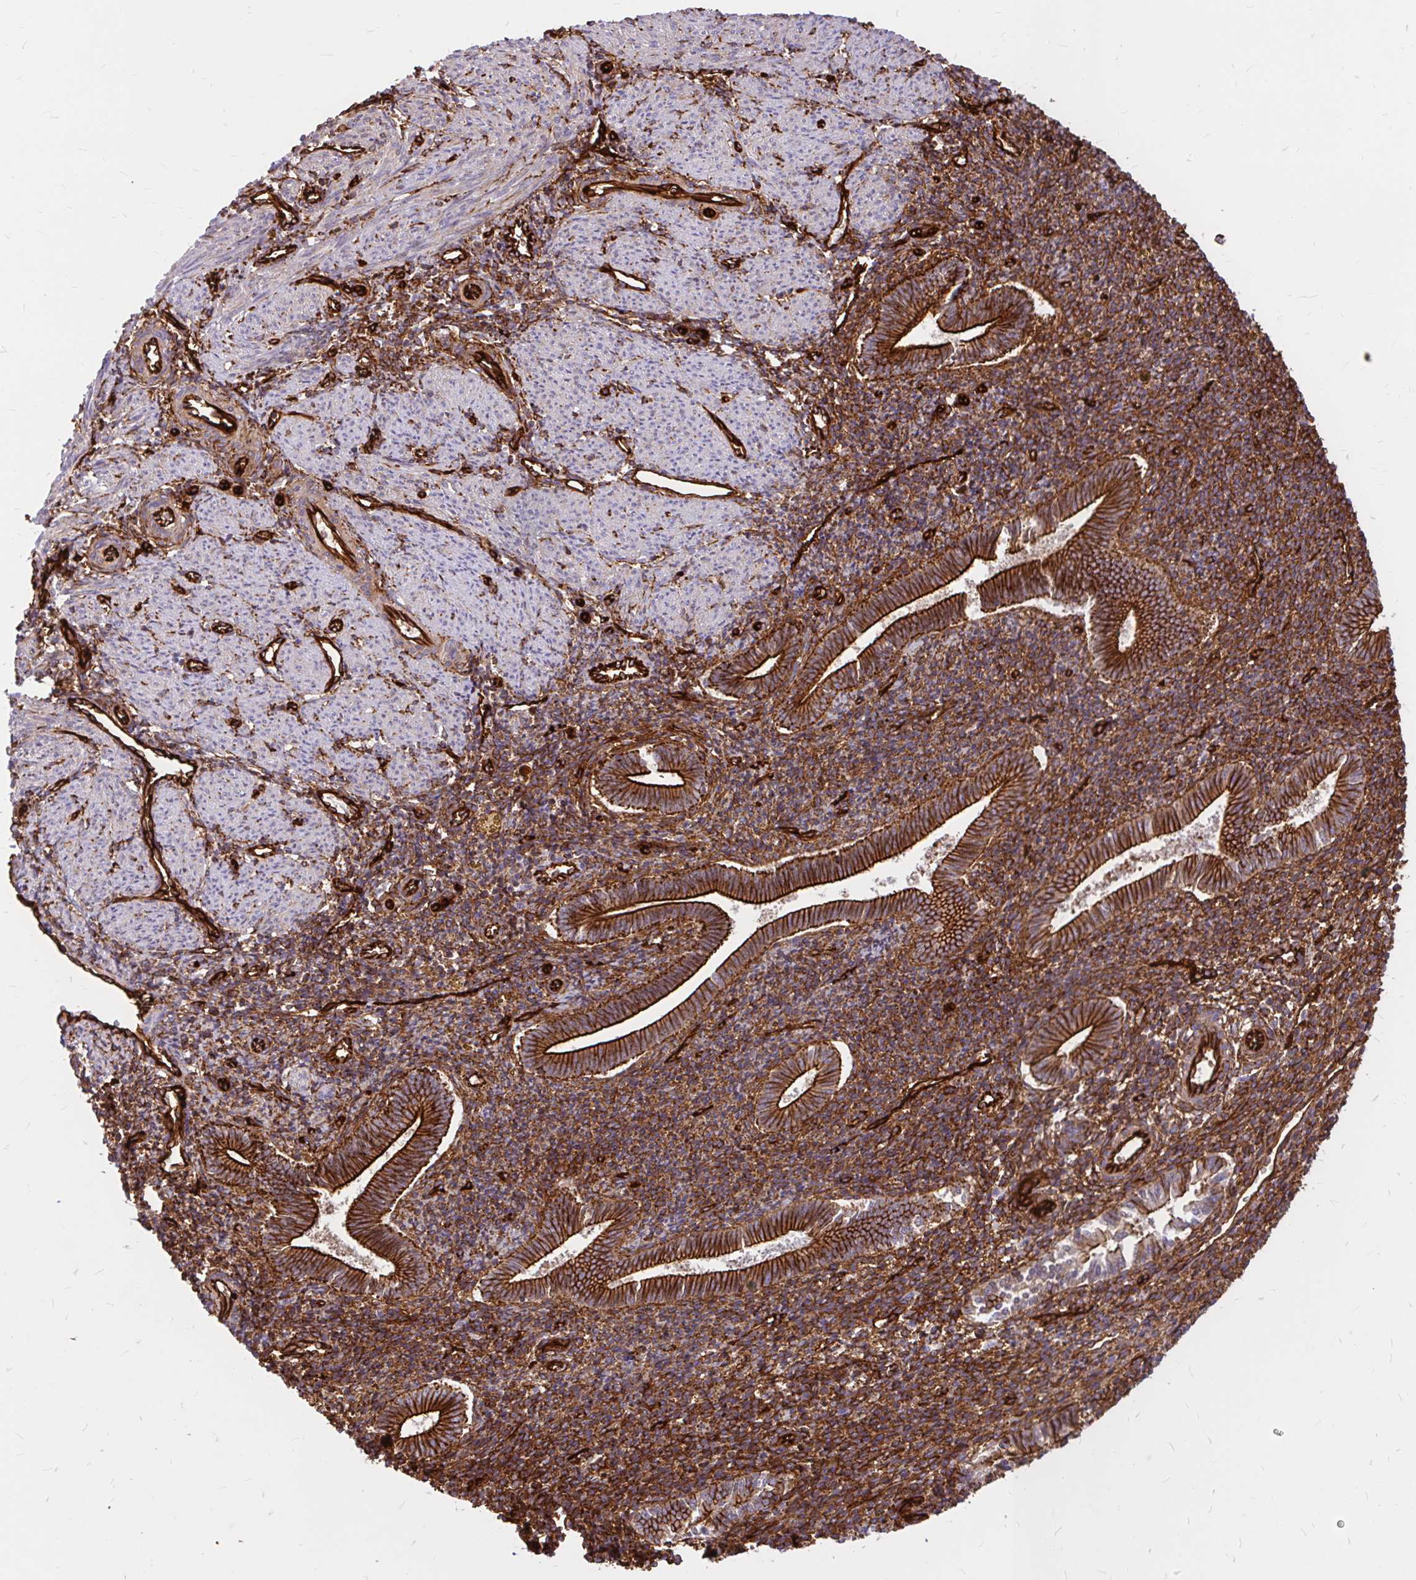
{"staining": {"intensity": "strong", "quantity": ">75%", "location": "cytoplasmic/membranous"}, "tissue": "endometrium", "cell_type": "Cells in endometrial stroma", "image_type": "normal", "snomed": [{"axis": "morphology", "description": "Normal tissue, NOS"}, {"axis": "topography", "description": "Endometrium"}], "caption": "The micrograph displays staining of benign endometrium, revealing strong cytoplasmic/membranous protein staining (brown color) within cells in endometrial stroma.", "gene": "MAP1LC3B2", "patient": {"sex": "female", "age": 25}}